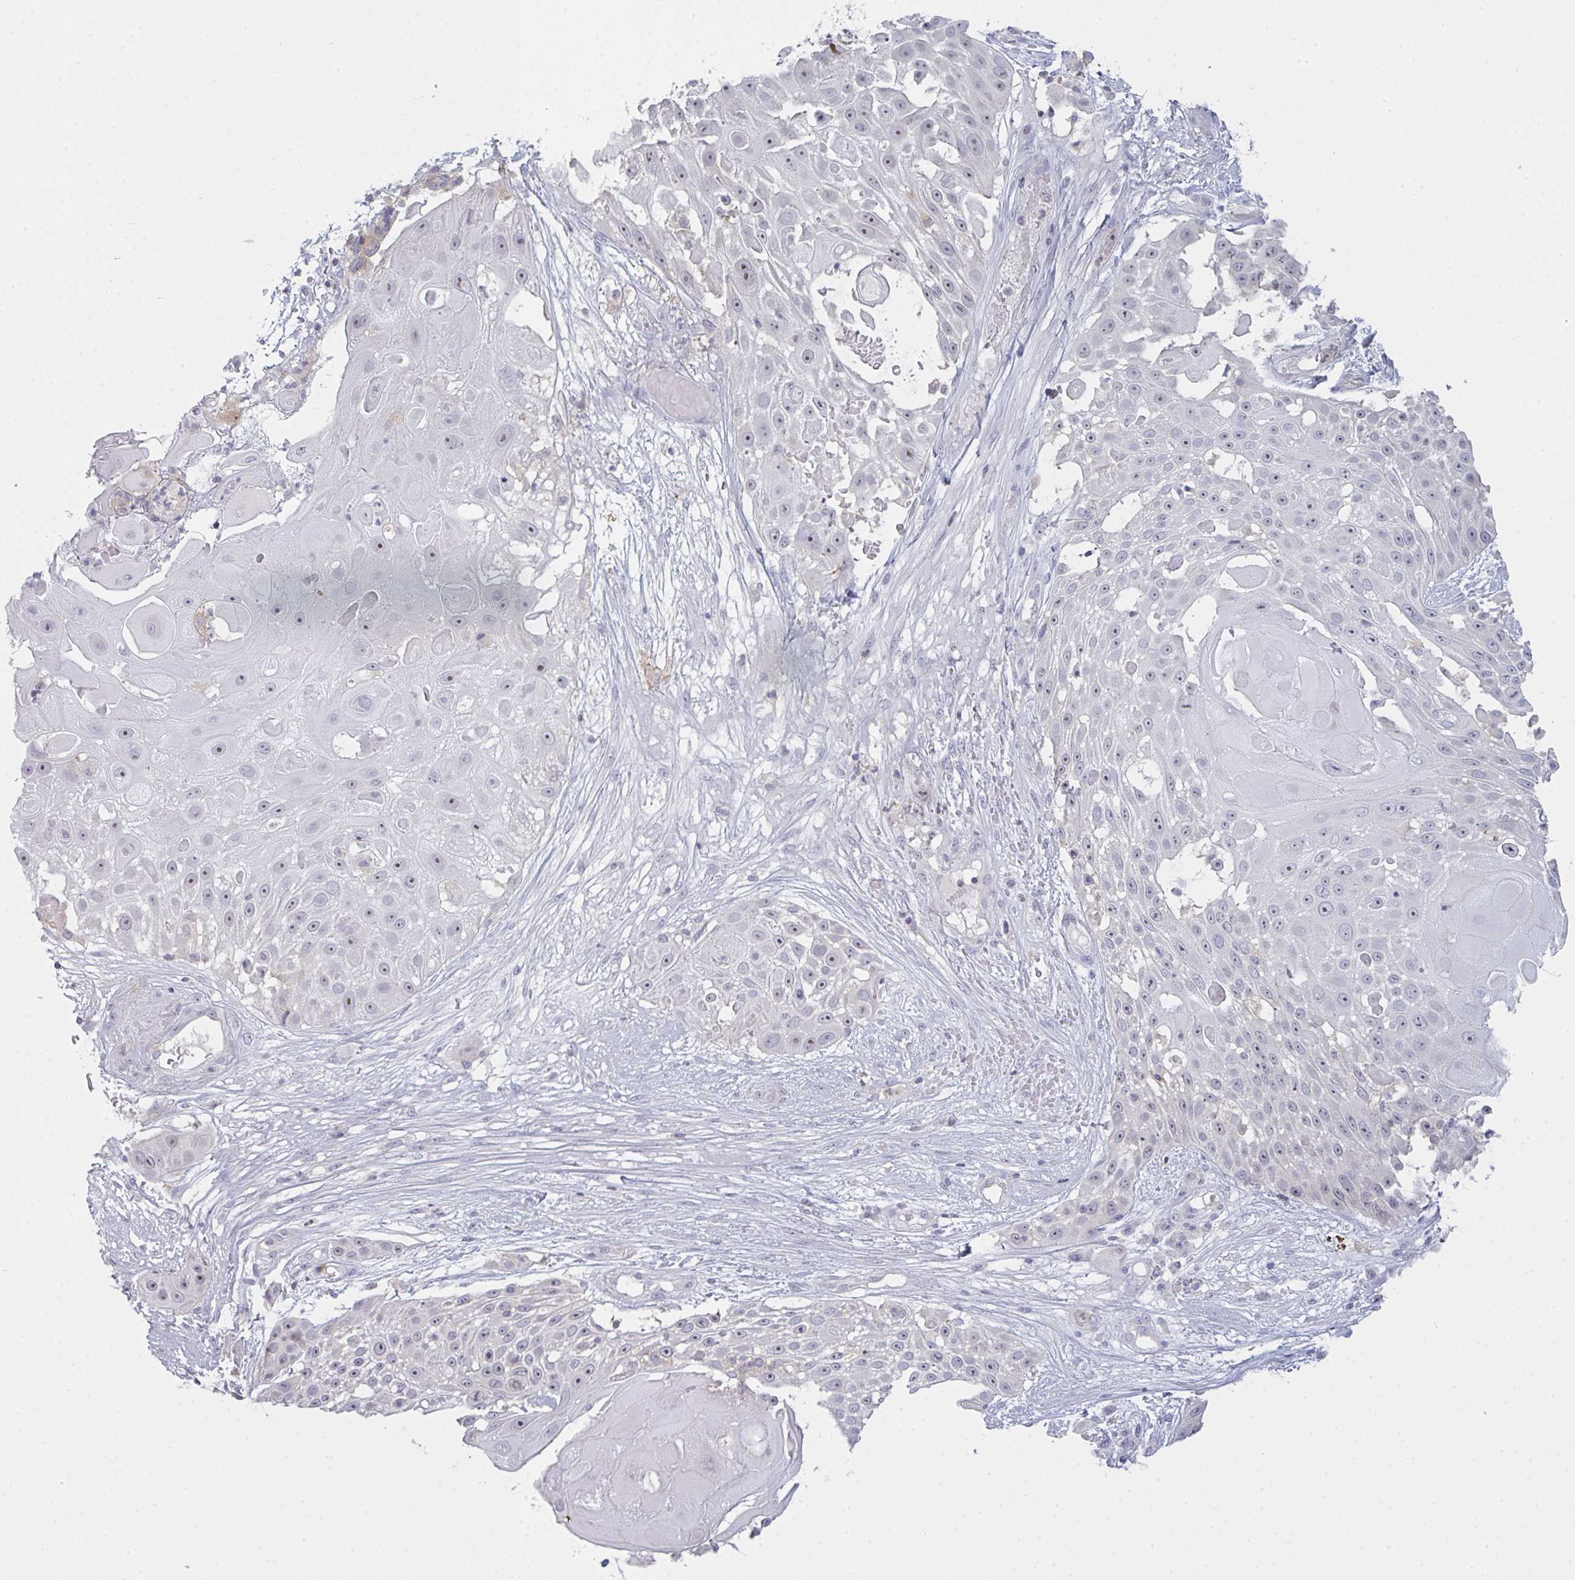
{"staining": {"intensity": "negative", "quantity": "none", "location": "none"}, "tissue": "skin cancer", "cell_type": "Tumor cells", "image_type": "cancer", "snomed": [{"axis": "morphology", "description": "Squamous cell carcinoma, NOS"}, {"axis": "topography", "description": "Skin"}], "caption": "Skin cancer (squamous cell carcinoma) stained for a protein using immunohistochemistry demonstrates no positivity tumor cells.", "gene": "CD80", "patient": {"sex": "female", "age": 86}}